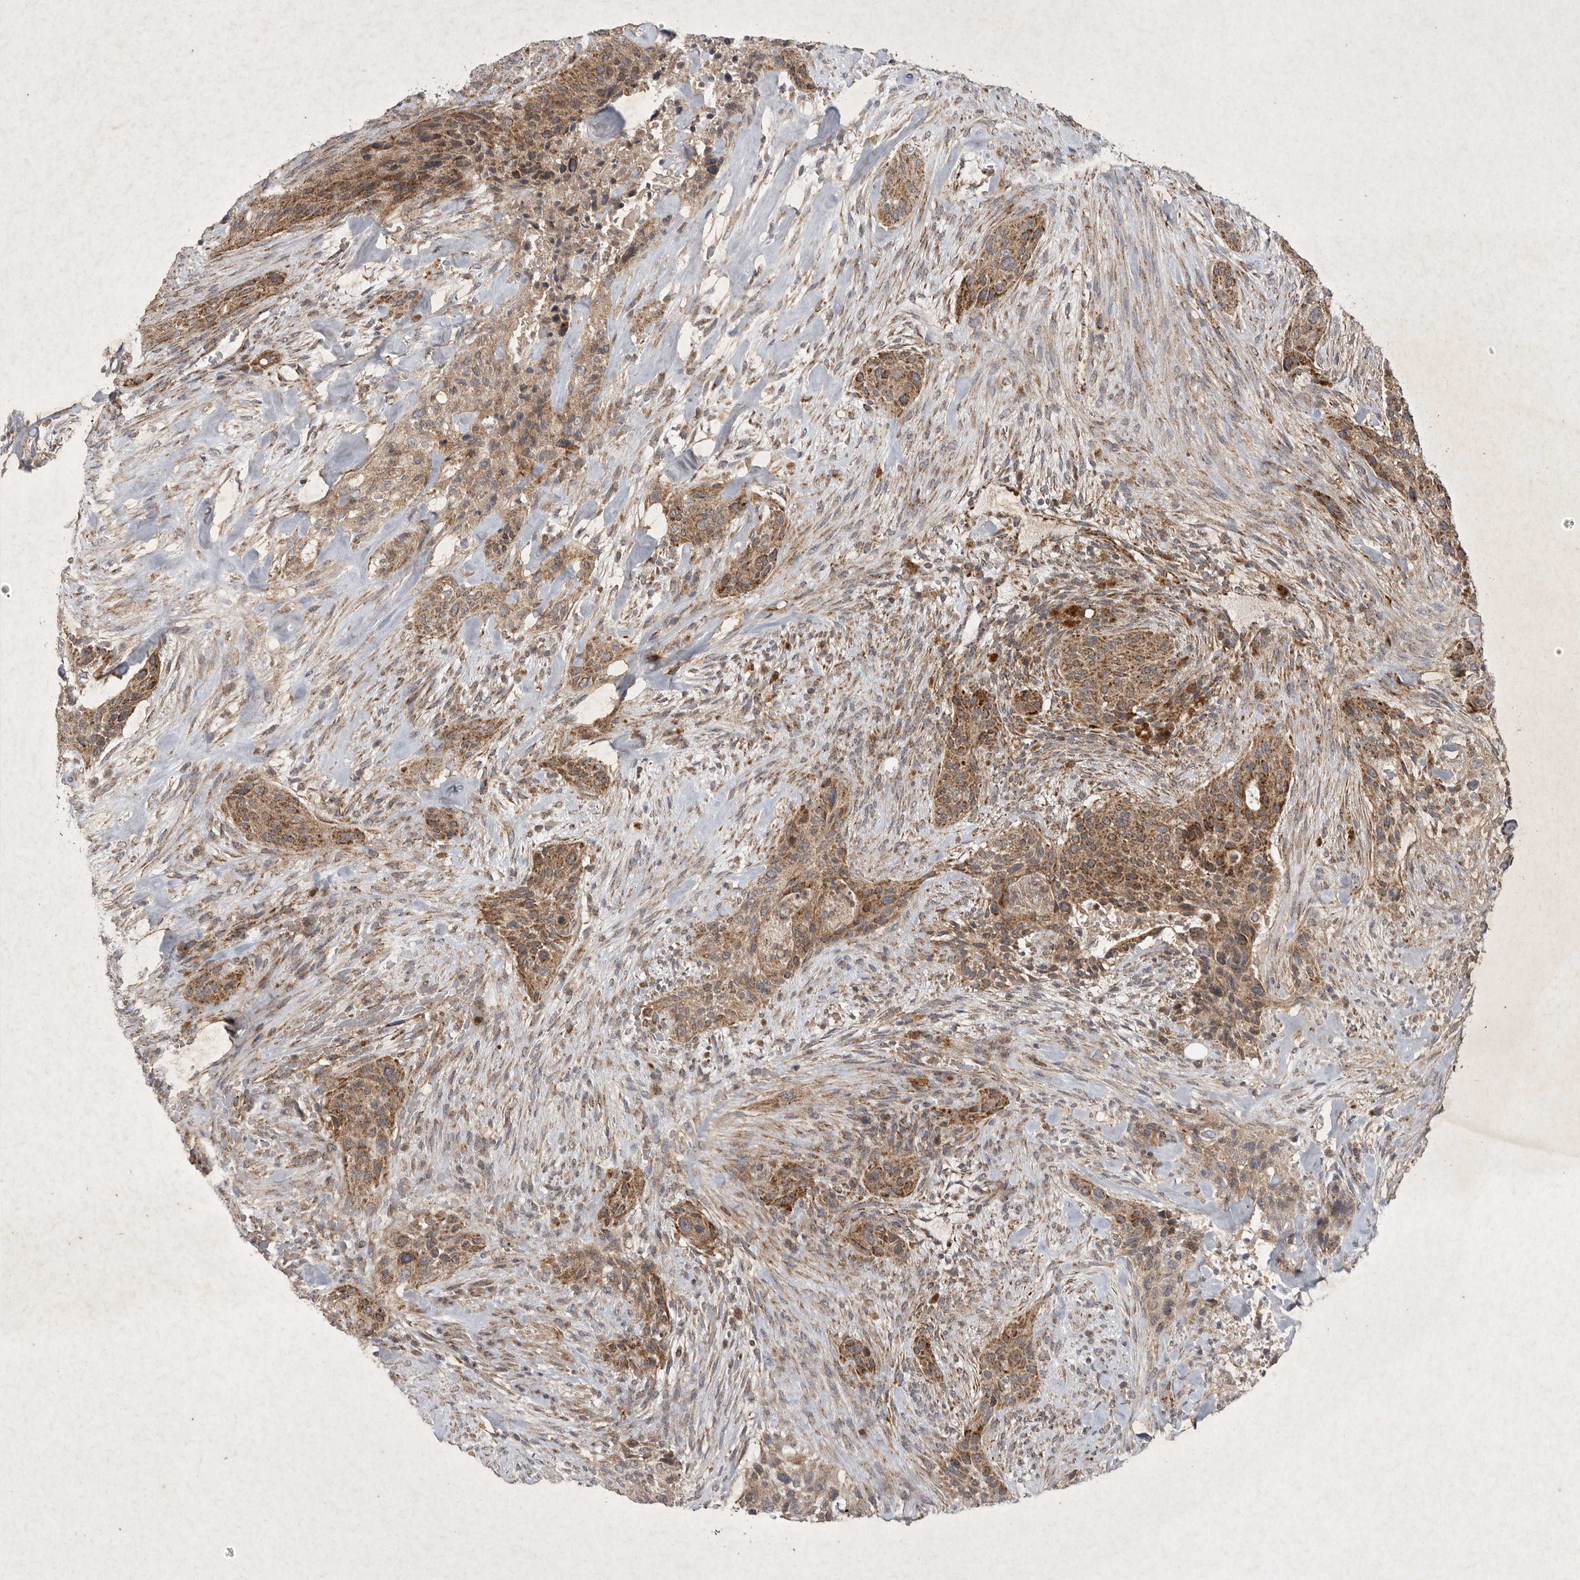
{"staining": {"intensity": "moderate", "quantity": ">75%", "location": "cytoplasmic/membranous"}, "tissue": "urothelial cancer", "cell_type": "Tumor cells", "image_type": "cancer", "snomed": [{"axis": "morphology", "description": "Urothelial carcinoma, High grade"}, {"axis": "topography", "description": "Urinary bladder"}], "caption": "Immunohistochemistry (DAB) staining of urothelial carcinoma (high-grade) exhibits moderate cytoplasmic/membranous protein positivity in about >75% of tumor cells.", "gene": "DDR1", "patient": {"sex": "male", "age": 35}}